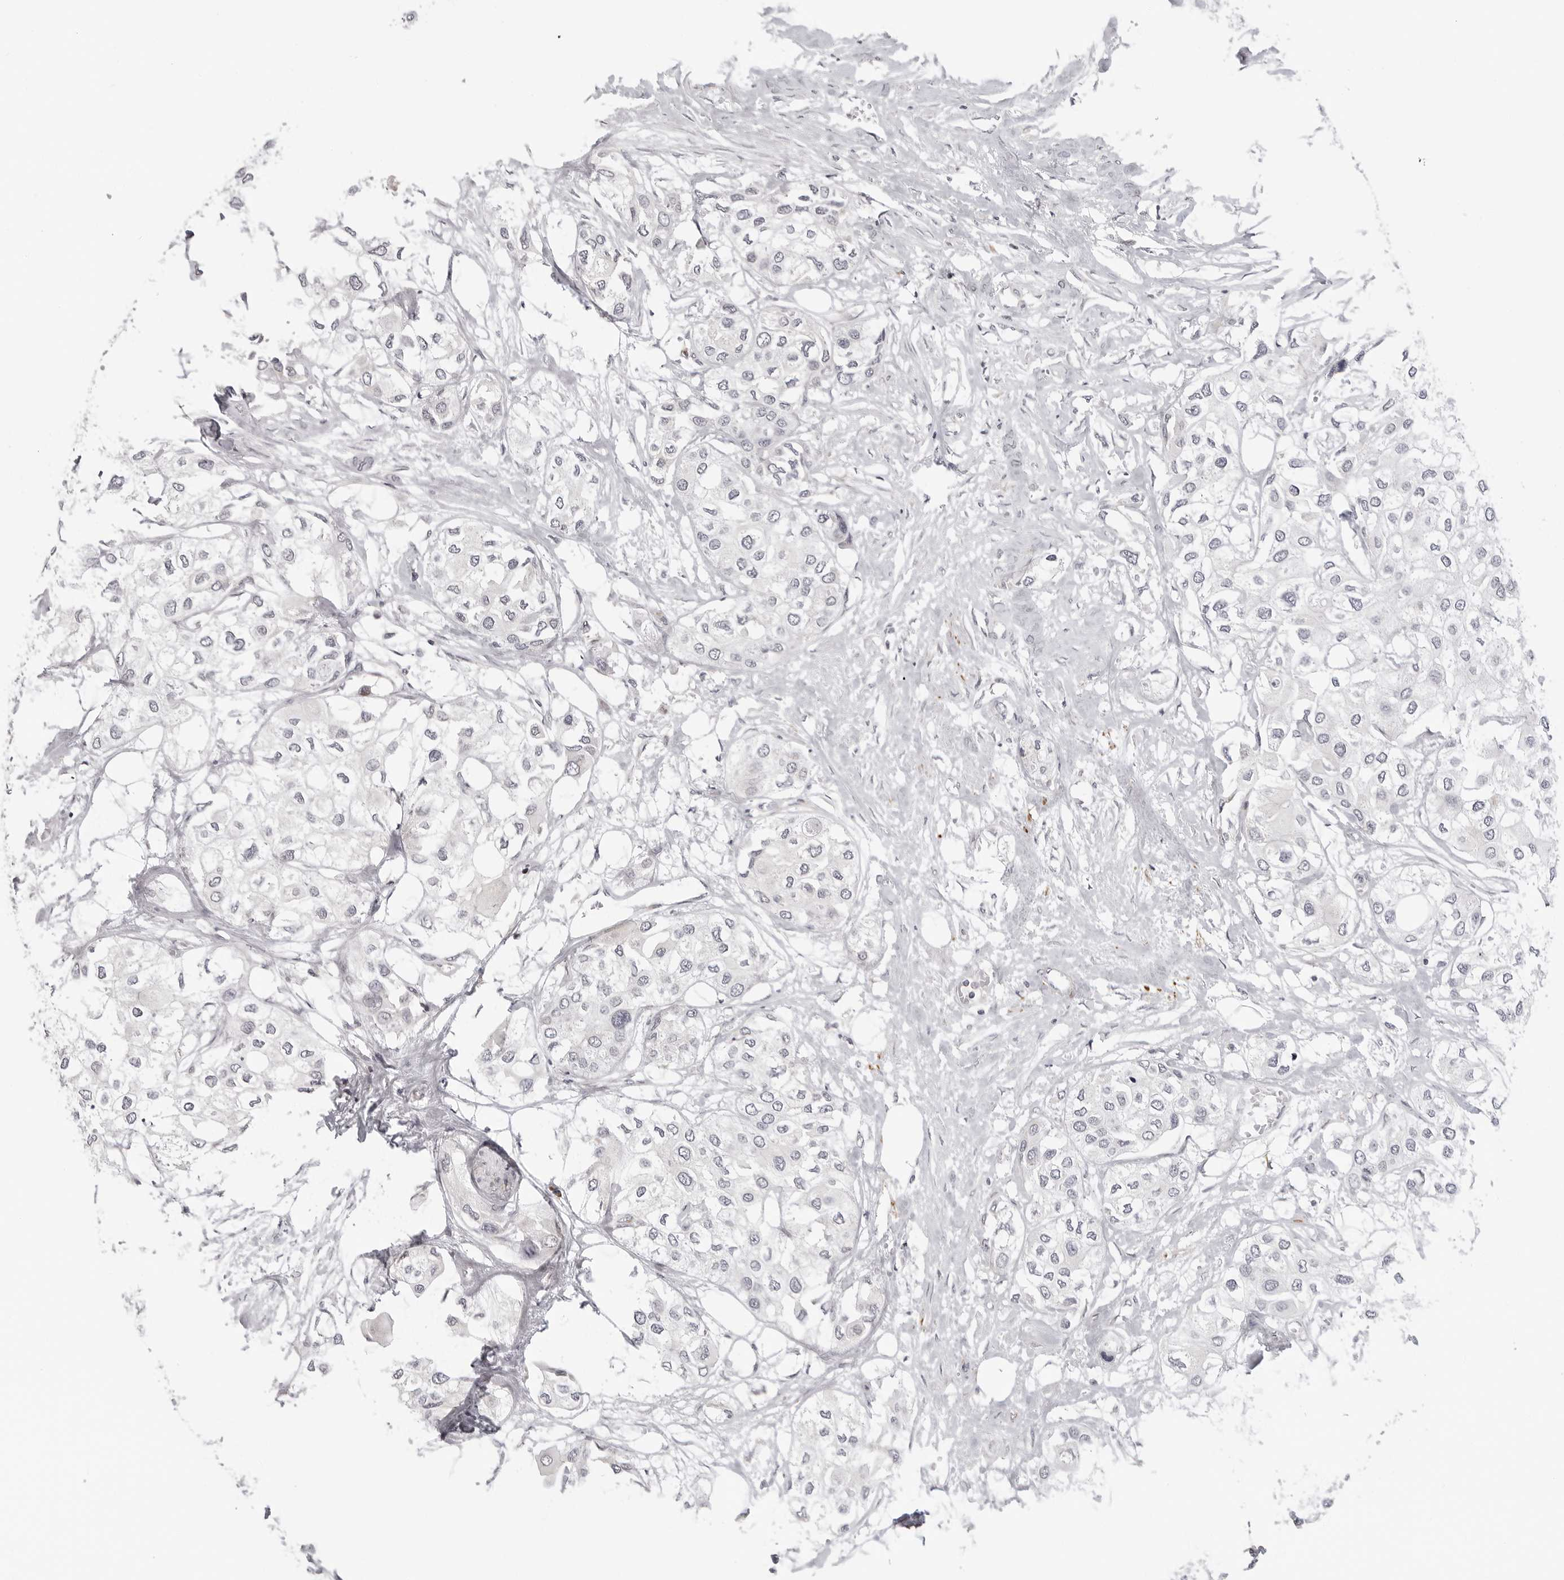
{"staining": {"intensity": "negative", "quantity": "none", "location": "none"}, "tissue": "urothelial cancer", "cell_type": "Tumor cells", "image_type": "cancer", "snomed": [{"axis": "morphology", "description": "Urothelial carcinoma, High grade"}, {"axis": "topography", "description": "Urinary bladder"}], "caption": "An IHC image of urothelial carcinoma (high-grade) is shown. There is no staining in tumor cells of urothelial carcinoma (high-grade).", "gene": "MAP7D1", "patient": {"sex": "male", "age": 64}}